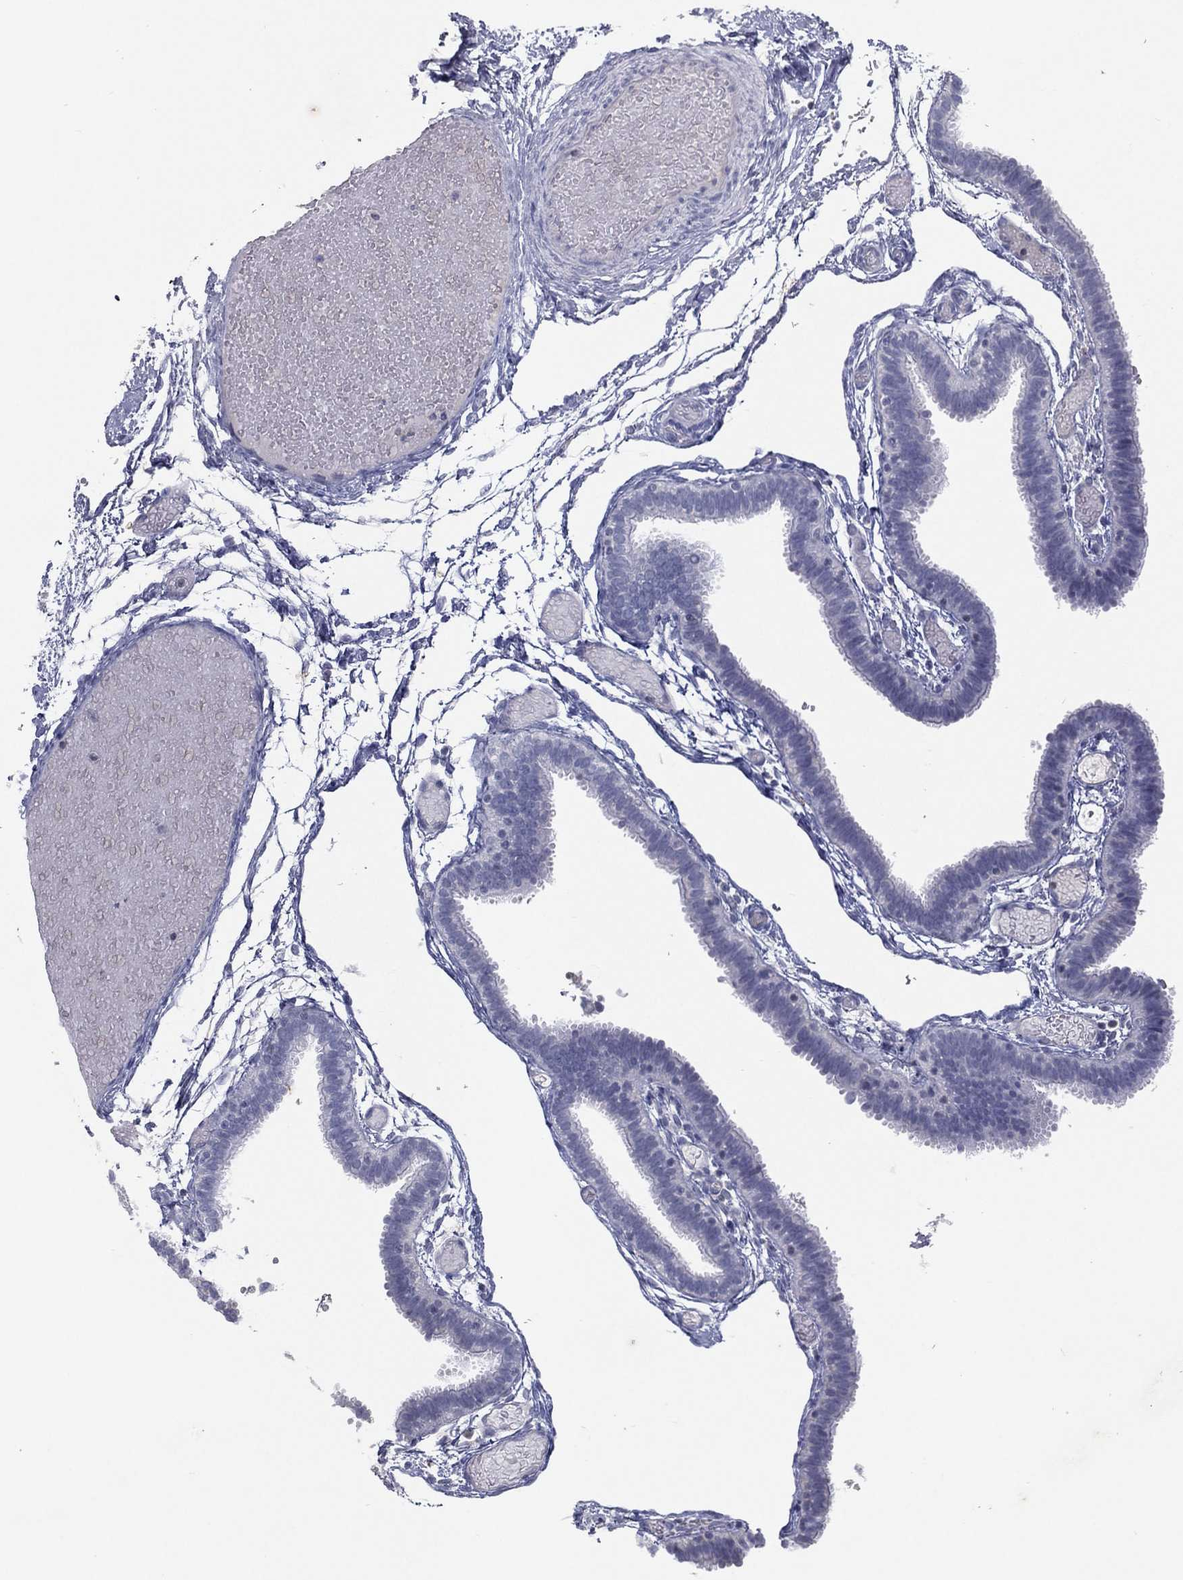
{"staining": {"intensity": "negative", "quantity": "none", "location": "none"}, "tissue": "fallopian tube", "cell_type": "Glandular cells", "image_type": "normal", "snomed": [{"axis": "morphology", "description": "Normal tissue, NOS"}, {"axis": "topography", "description": "Fallopian tube"}], "caption": "Immunohistochemical staining of normal fallopian tube exhibits no significant expression in glandular cells.", "gene": "CPT1B", "patient": {"sex": "female", "age": 37}}